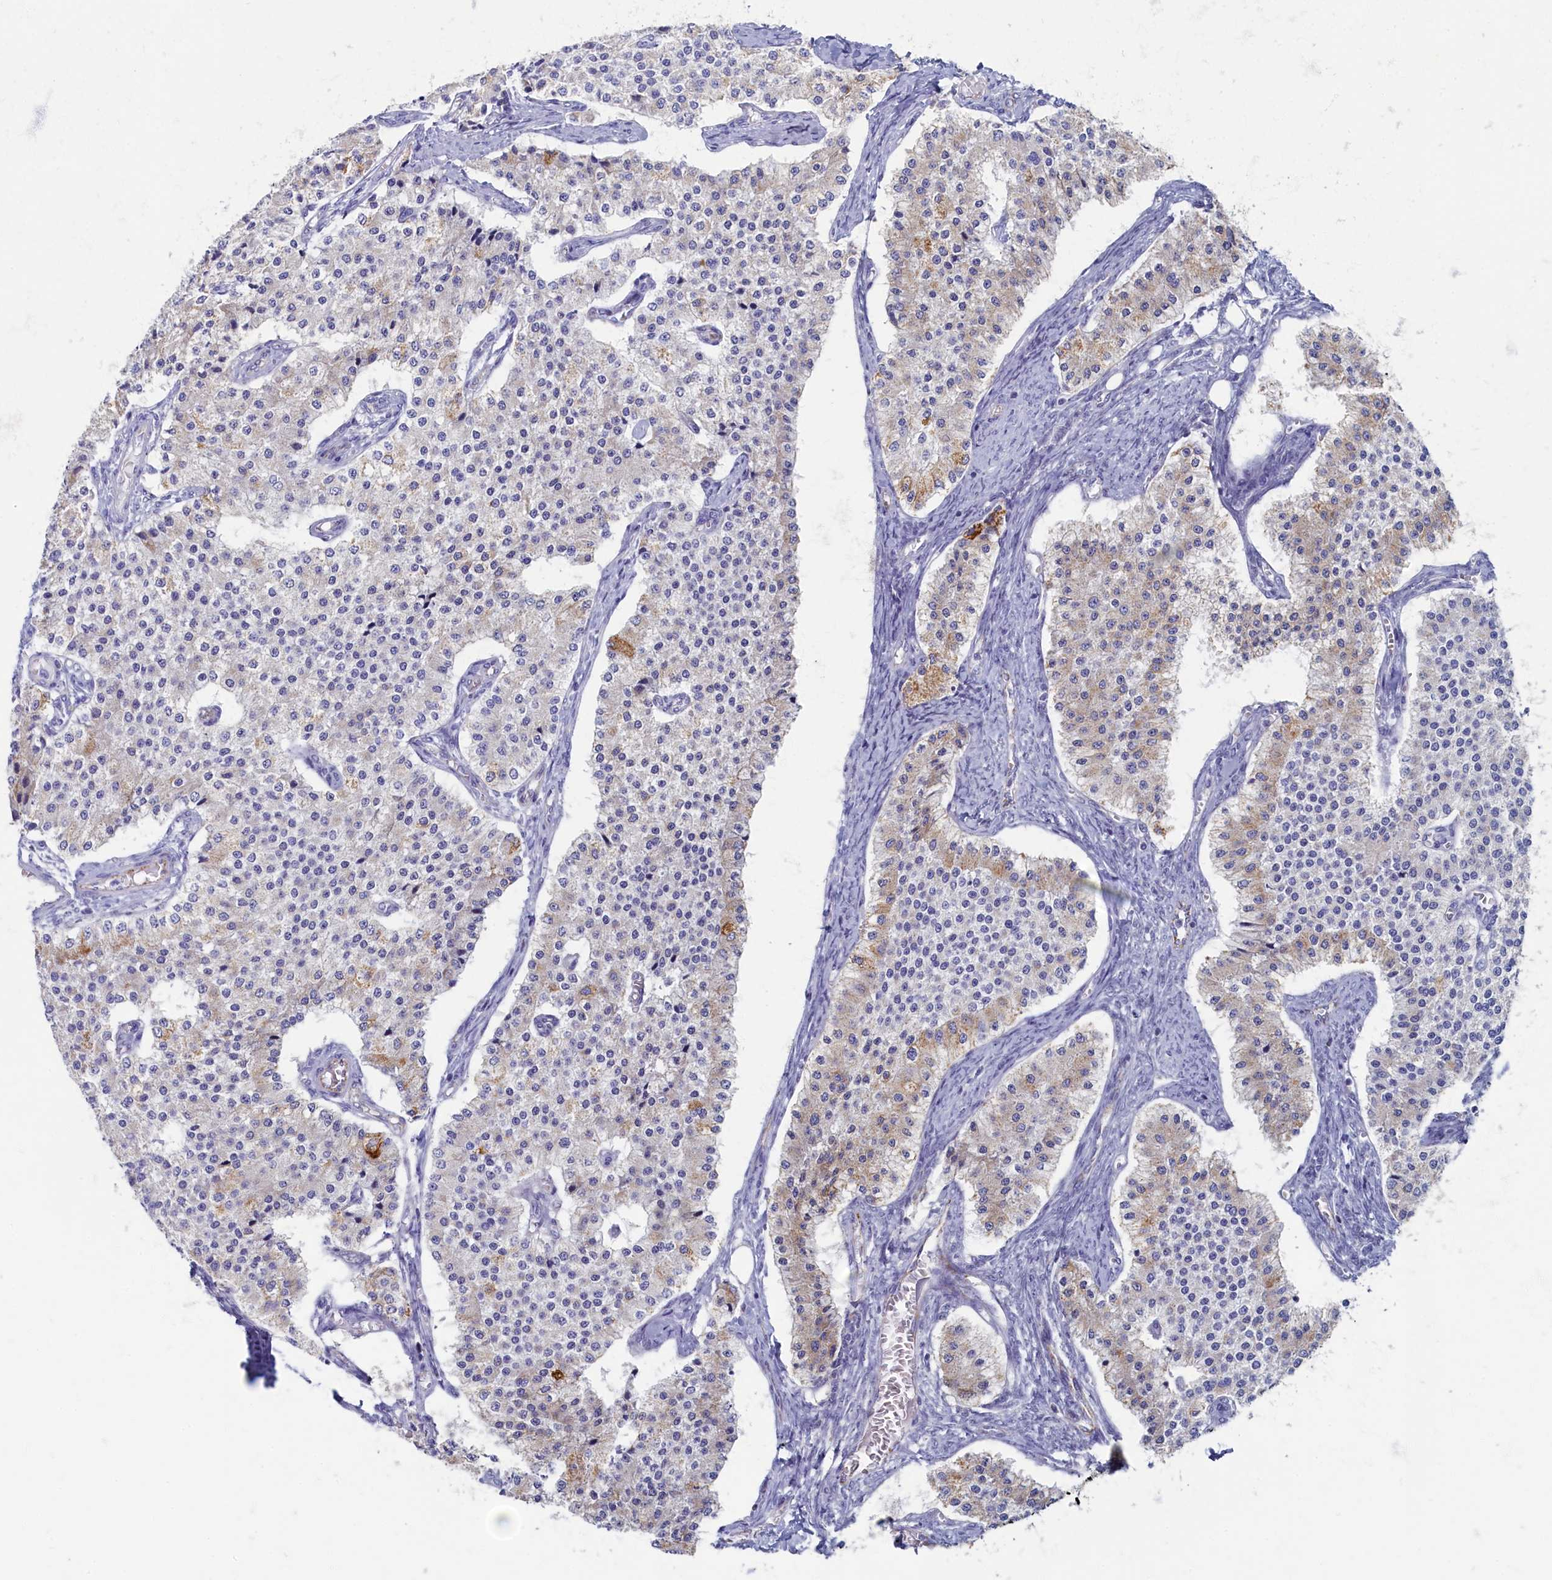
{"staining": {"intensity": "moderate", "quantity": "<25%", "location": "cytoplasmic/membranous"}, "tissue": "carcinoid", "cell_type": "Tumor cells", "image_type": "cancer", "snomed": [{"axis": "morphology", "description": "Carcinoid, malignant, NOS"}, {"axis": "topography", "description": "Colon"}], "caption": "Immunohistochemistry of human carcinoid displays low levels of moderate cytoplasmic/membranous staining in about <25% of tumor cells. (brown staining indicates protein expression, while blue staining denotes nuclei).", "gene": "OCIAD2", "patient": {"sex": "female", "age": 52}}